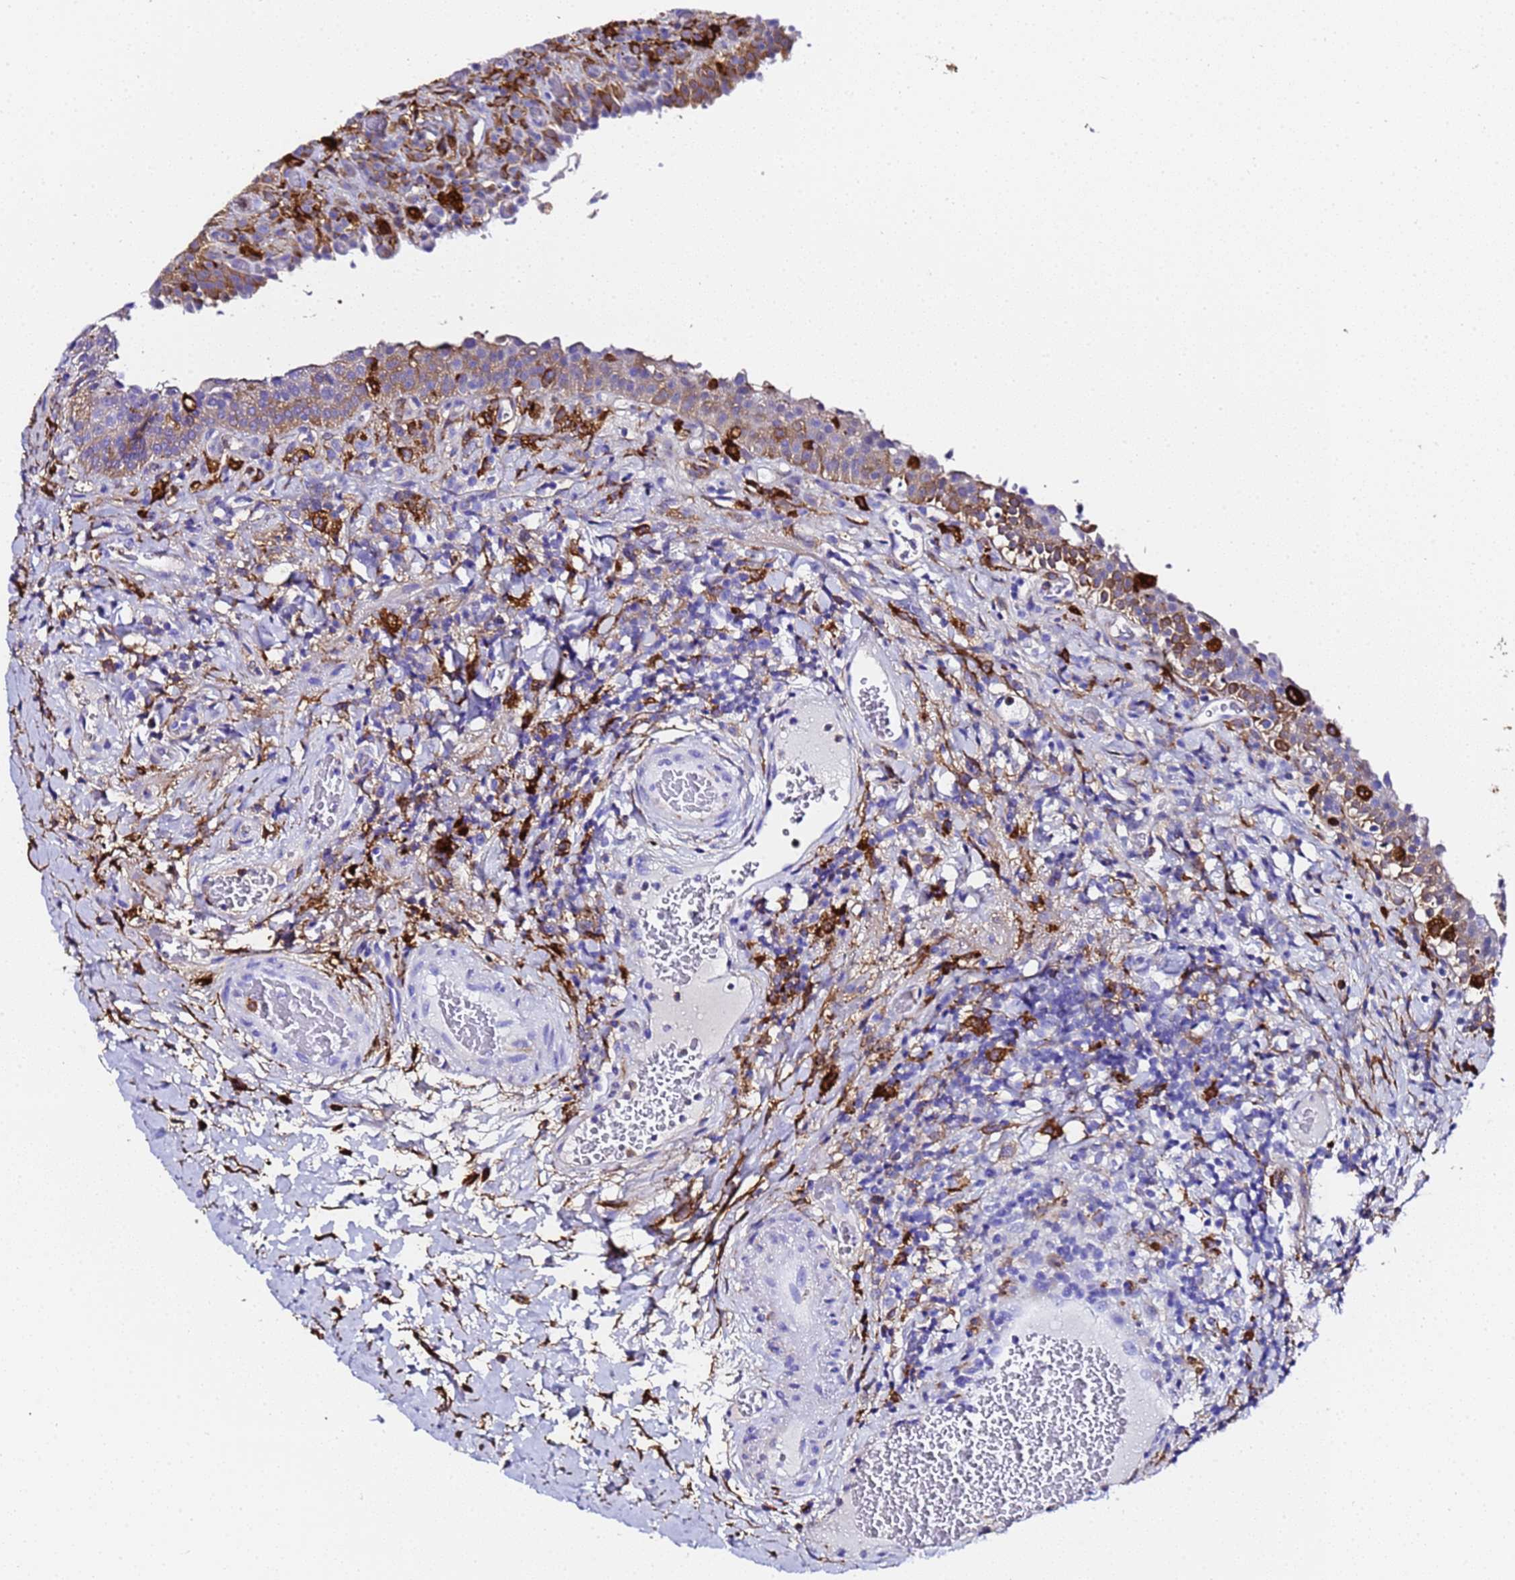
{"staining": {"intensity": "moderate", "quantity": "<25%", "location": "cytoplasmic/membranous"}, "tissue": "urinary bladder", "cell_type": "Urothelial cells", "image_type": "normal", "snomed": [{"axis": "morphology", "description": "Normal tissue, NOS"}, {"axis": "morphology", "description": "Inflammation, NOS"}, {"axis": "topography", "description": "Urinary bladder"}], "caption": "High-power microscopy captured an immunohistochemistry (IHC) photomicrograph of benign urinary bladder, revealing moderate cytoplasmic/membranous staining in about <25% of urothelial cells.", "gene": "FTL", "patient": {"sex": "male", "age": 64}}